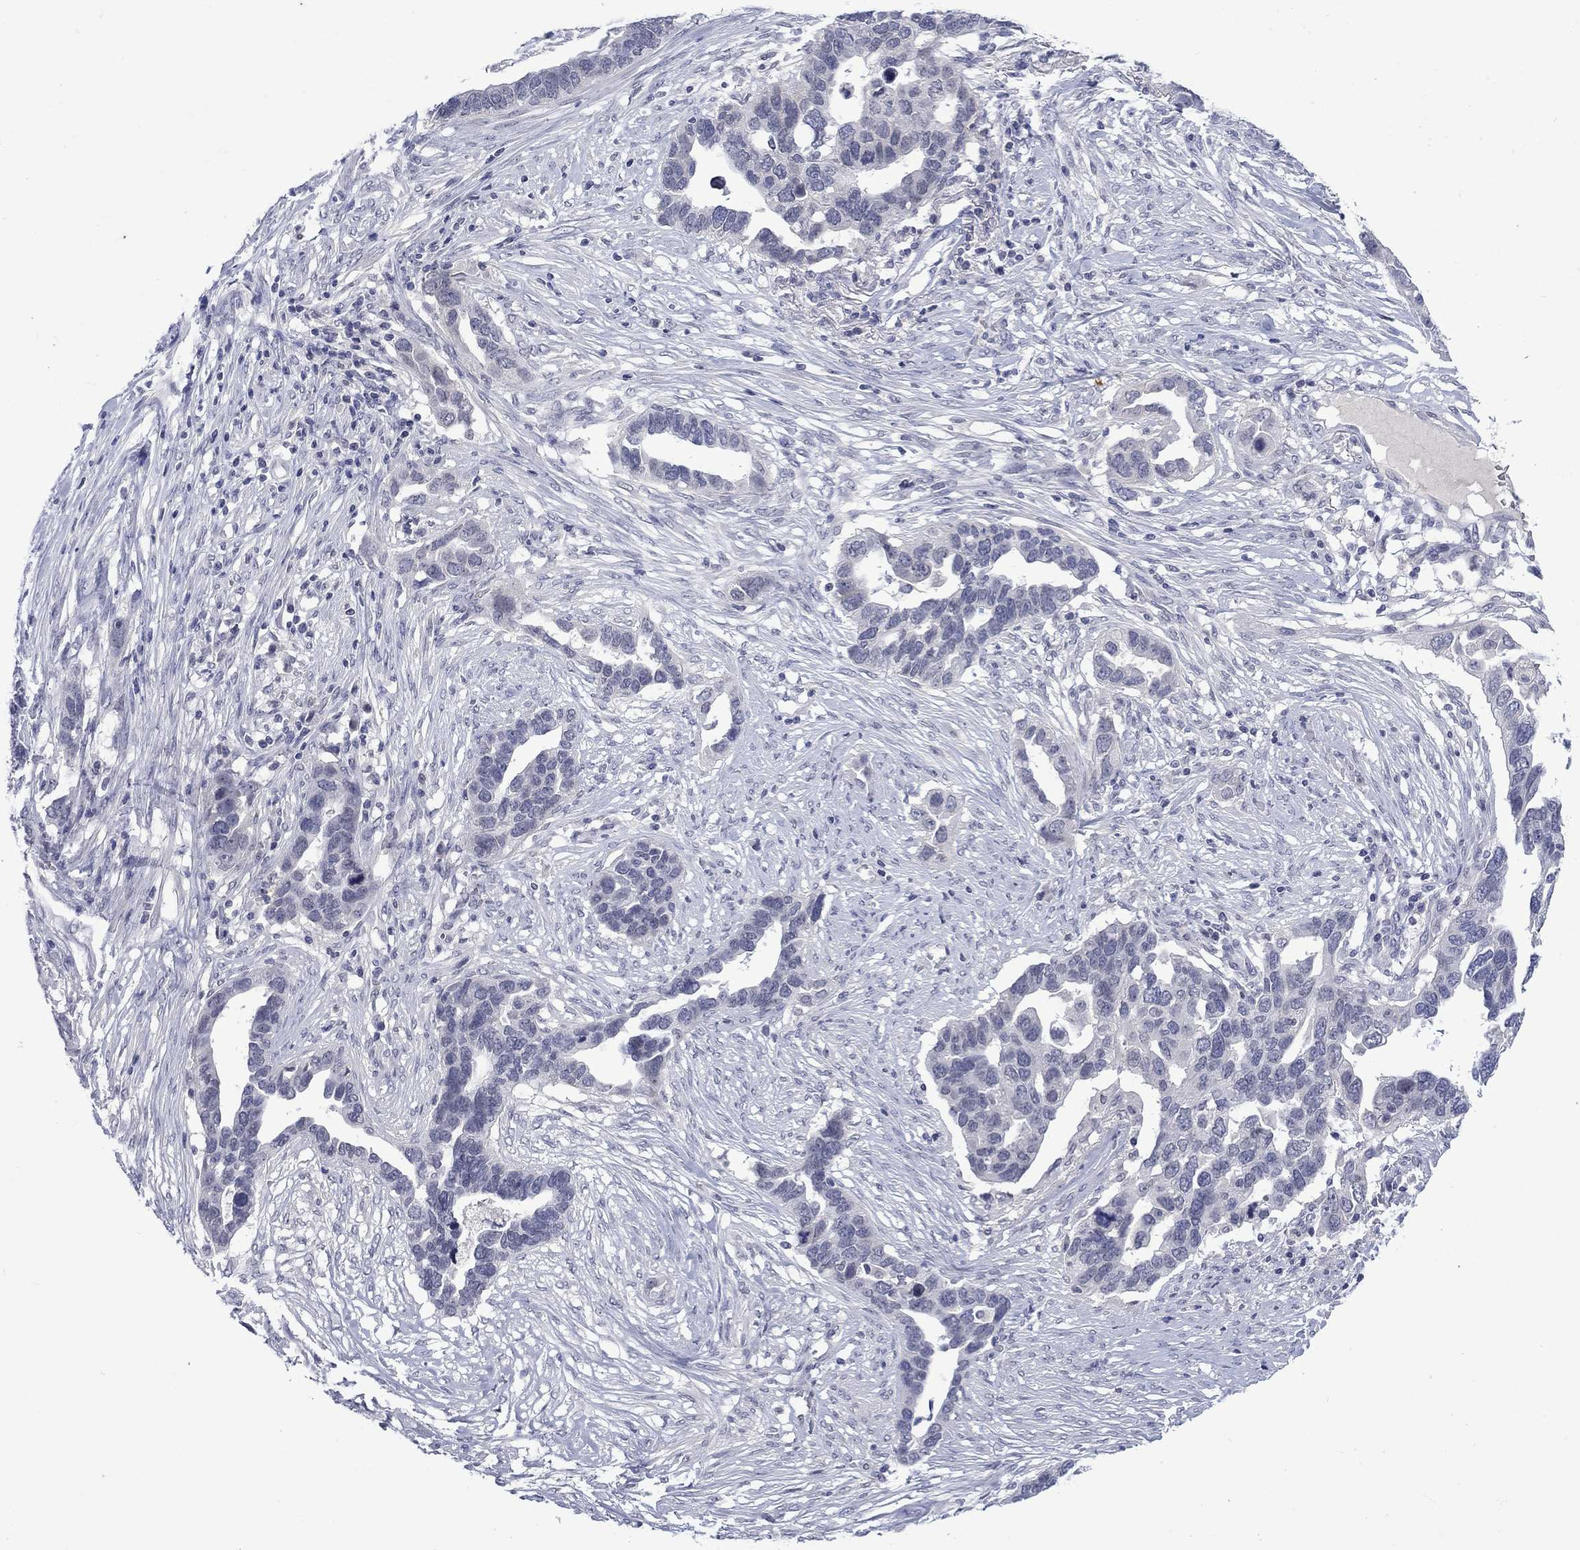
{"staining": {"intensity": "negative", "quantity": "none", "location": "none"}, "tissue": "ovarian cancer", "cell_type": "Tumor cells", "image_type": "cancer", "snomed": [{"axis": "morphology", "description": "Cystadenocarcinoma, serous, NOS"}, {"axis": "topography", "description": "Ovary"}], "caption": "High magnification brightfield microscopy of ovarian cancer (serous cystadenocarcinoma) stained with DAB (3,3'-diaminobenzidine) (brown) and counterstained with hematoxylin (blue): tumor cells show no significant positivity.", "gene": "NSMF", "patient": {"sex": "female", "age": 54}}